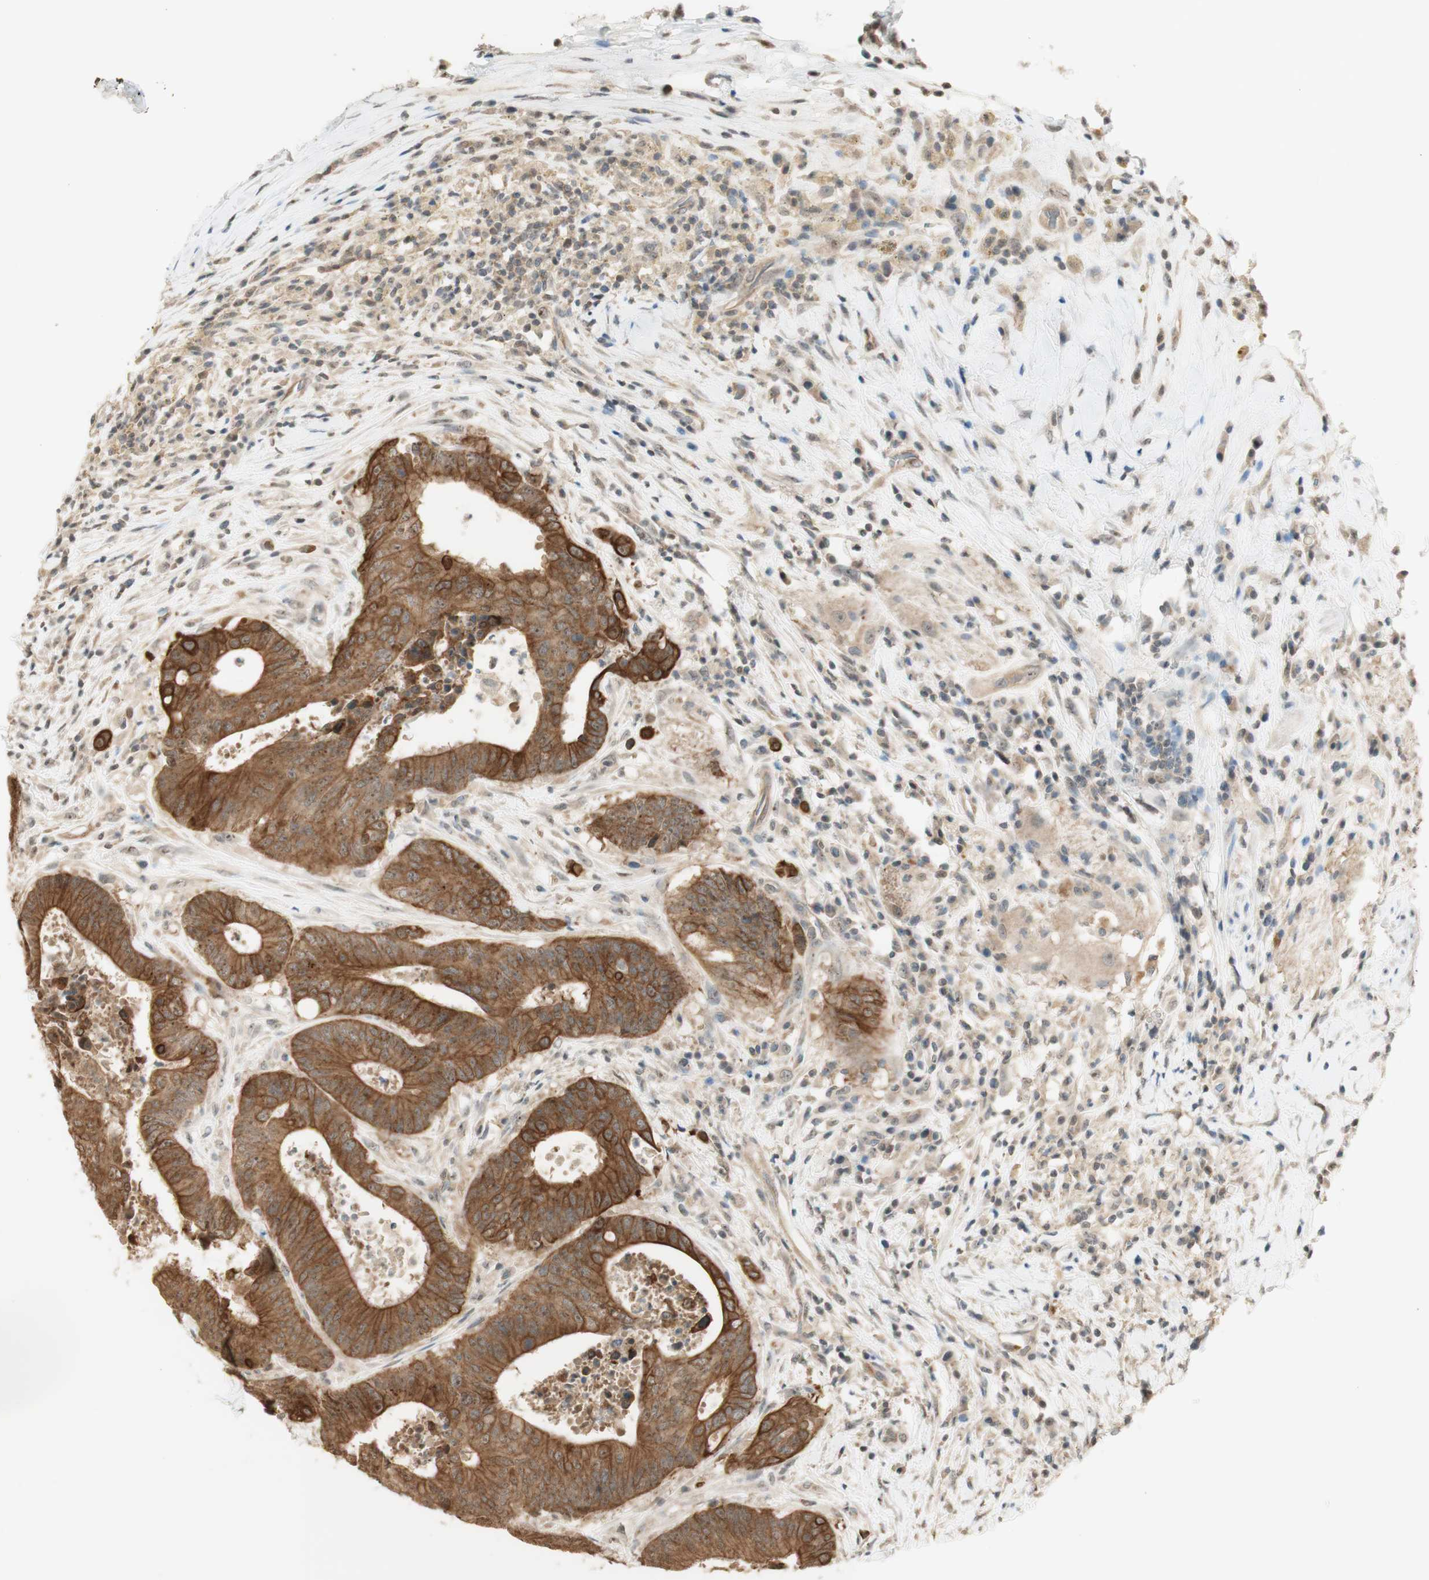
{"staining": {"intensity": "moderate", "quantity": ">75%", "location": "cytoplasmic/membranous"}, "tissue": "colorectal cancer", "cell_type": "Tumor cells", "image_type": "cancer", "snomed": [{"axis": "morphology", "description": "Adenocarcinoma, NOS"}, {"axis": "topography", "description": "Rectum"}], "caption": "A histopathology image showing moderate cytoplasmic/membranous positivity in about >75% of tumor cells in colorectal adenocarcinoma, as visualized by brown immunohistochemical staining.", "gene": "SPINT2", "patient": {"sex": "male", "age": 72}}